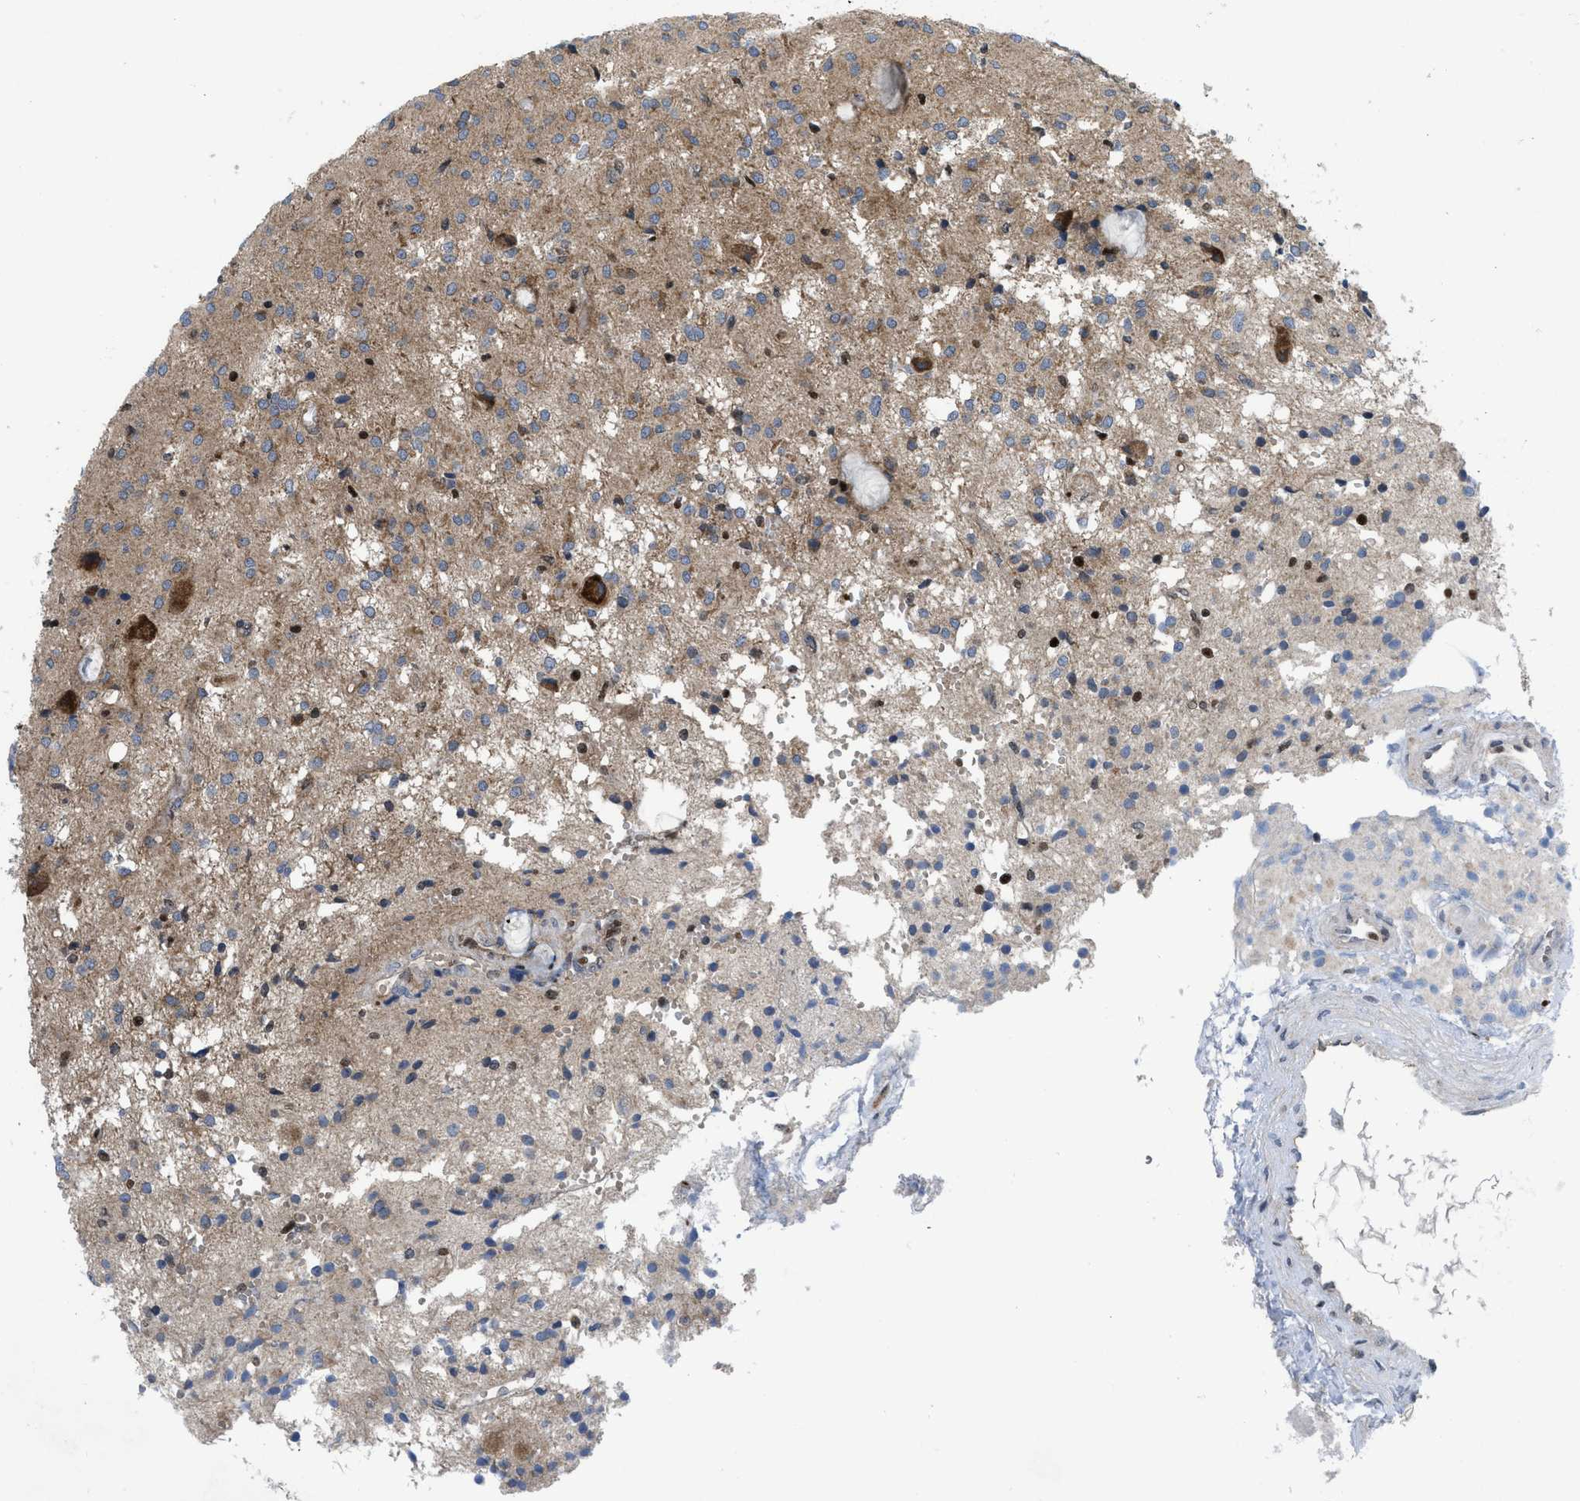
{"staining": {"intensity": "moderate", "quantity": "25%-75%", "location": "cytoplasmic/membranous,nuclear"}, "tissue": "glioma", "cell_type": "Tumor cells", "image_type": "cancer", "snomed": [{"axis": "morphology", "description": "Glioma, malignant, High grade"}, {"axis": "topography", "description": "Brain"}], "caption": "Immunohistochemical staining of human malignant high-grade glioma reveals moderate cytoplasmic/membranous and nuclear protein positivity in about 25%-75% of tumor cells. (IHC, brightfield microscopy, high magnification).", "gene": "PPP2CB", "patient": {"sex": "female", "age": 59}}